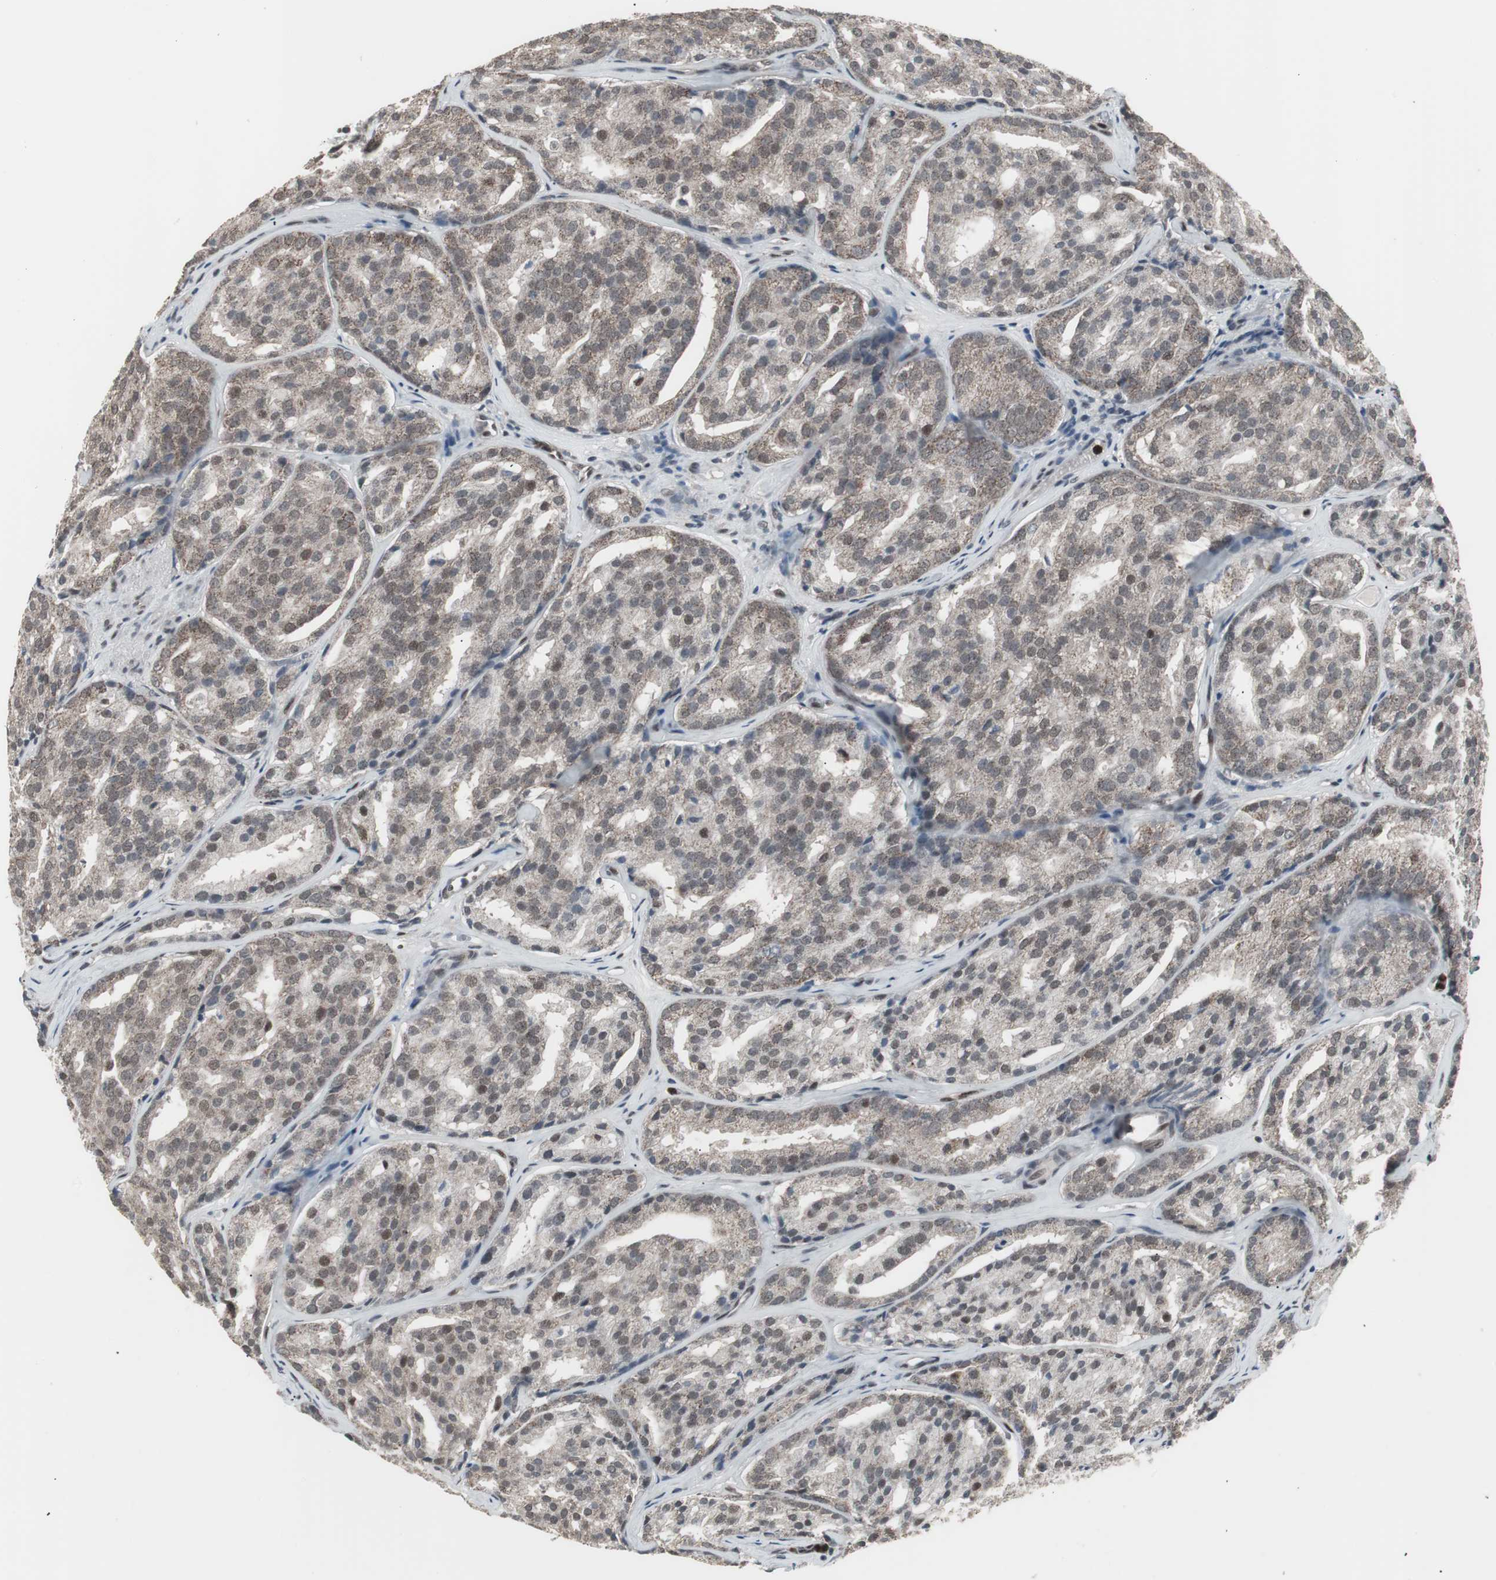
{"staining": {"intensity": "weak", "quantity": ">75%", "location": "cytoplasmic/membranous,nuclear"}, "tissue": "prostate cancer", "cell_type": "Tumor cells", "image_type": "cancer", "snomed": [{"axis": "morphology", "description": "Adenocarcinoma, High grade"}, {"axis": "topography", "description": "Prostate"}], "caption": "Tumor cells display low levels of weak cytoplasmic/membranous and nuclear expression in about >75% of cells in human high-grade adenocarcinoma (prostate). The staining was performed using DAB (3,3'-diaminobenzidine), with brown indicating positive protein expression. Nuclei are stained blue with hematoxylin.", "gene": "RXRA", "patient": {"sex": "male", "age": 64}}